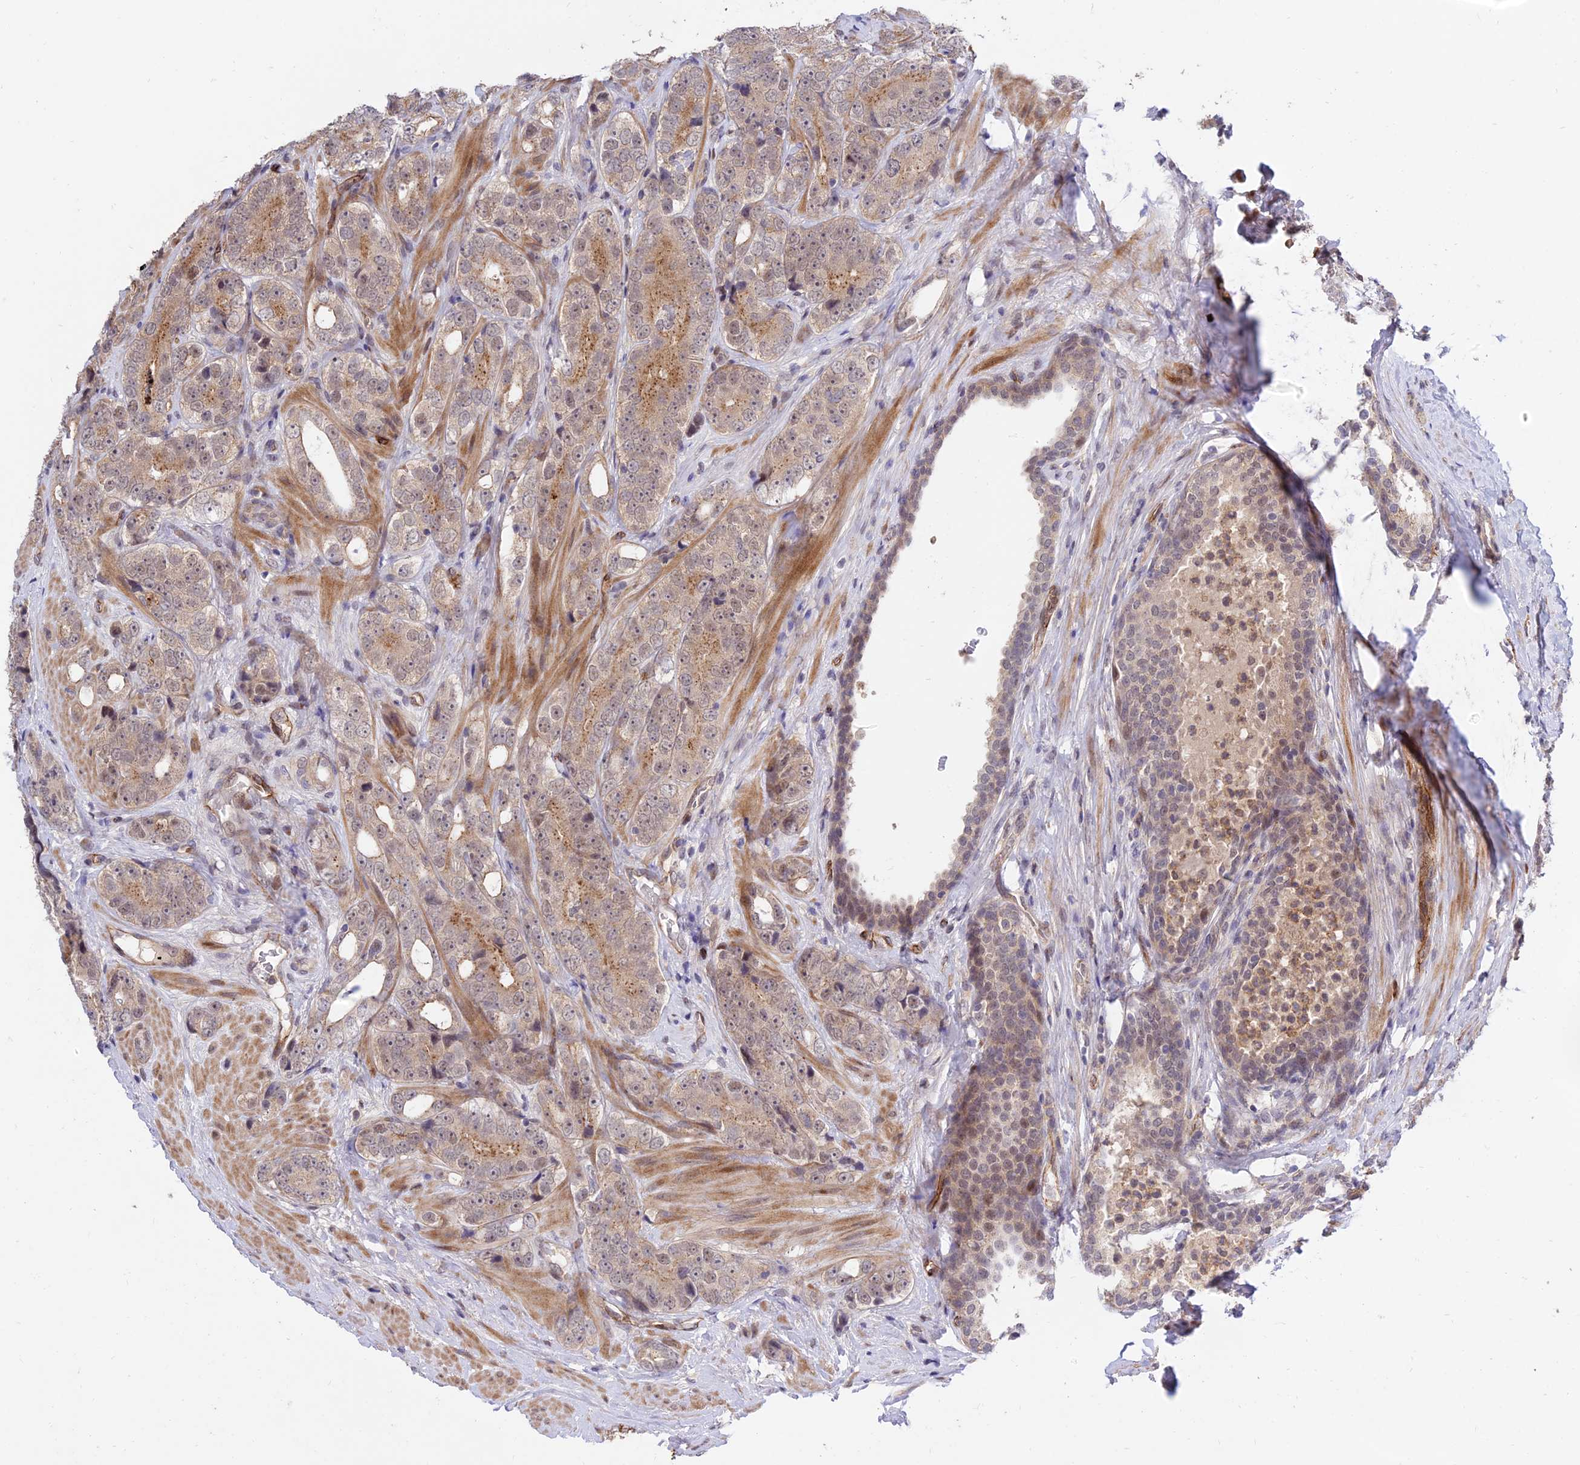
{"staining": {"intensity": "weak", "quantity": ">75%", "location": "cytoplasmic/membranous,nuclear"}, "tissue": "prostate cancer", "cell_type": "Tumor cells", "image_type": "cancer", "snomed": [{"axis": "morphology", "description": "Adenocarcinoma, High grade"}, {"axis": "topography", "description": "Prostate"}], "caption": "Tumor cells exhibit weak cytoplasmic/membranous and nuclear expression in about >75% of cells in high-grade adenocarcinoma (prostate).", "gene": "ZNF85", "patient": {"sex": "male", "age": 56}}